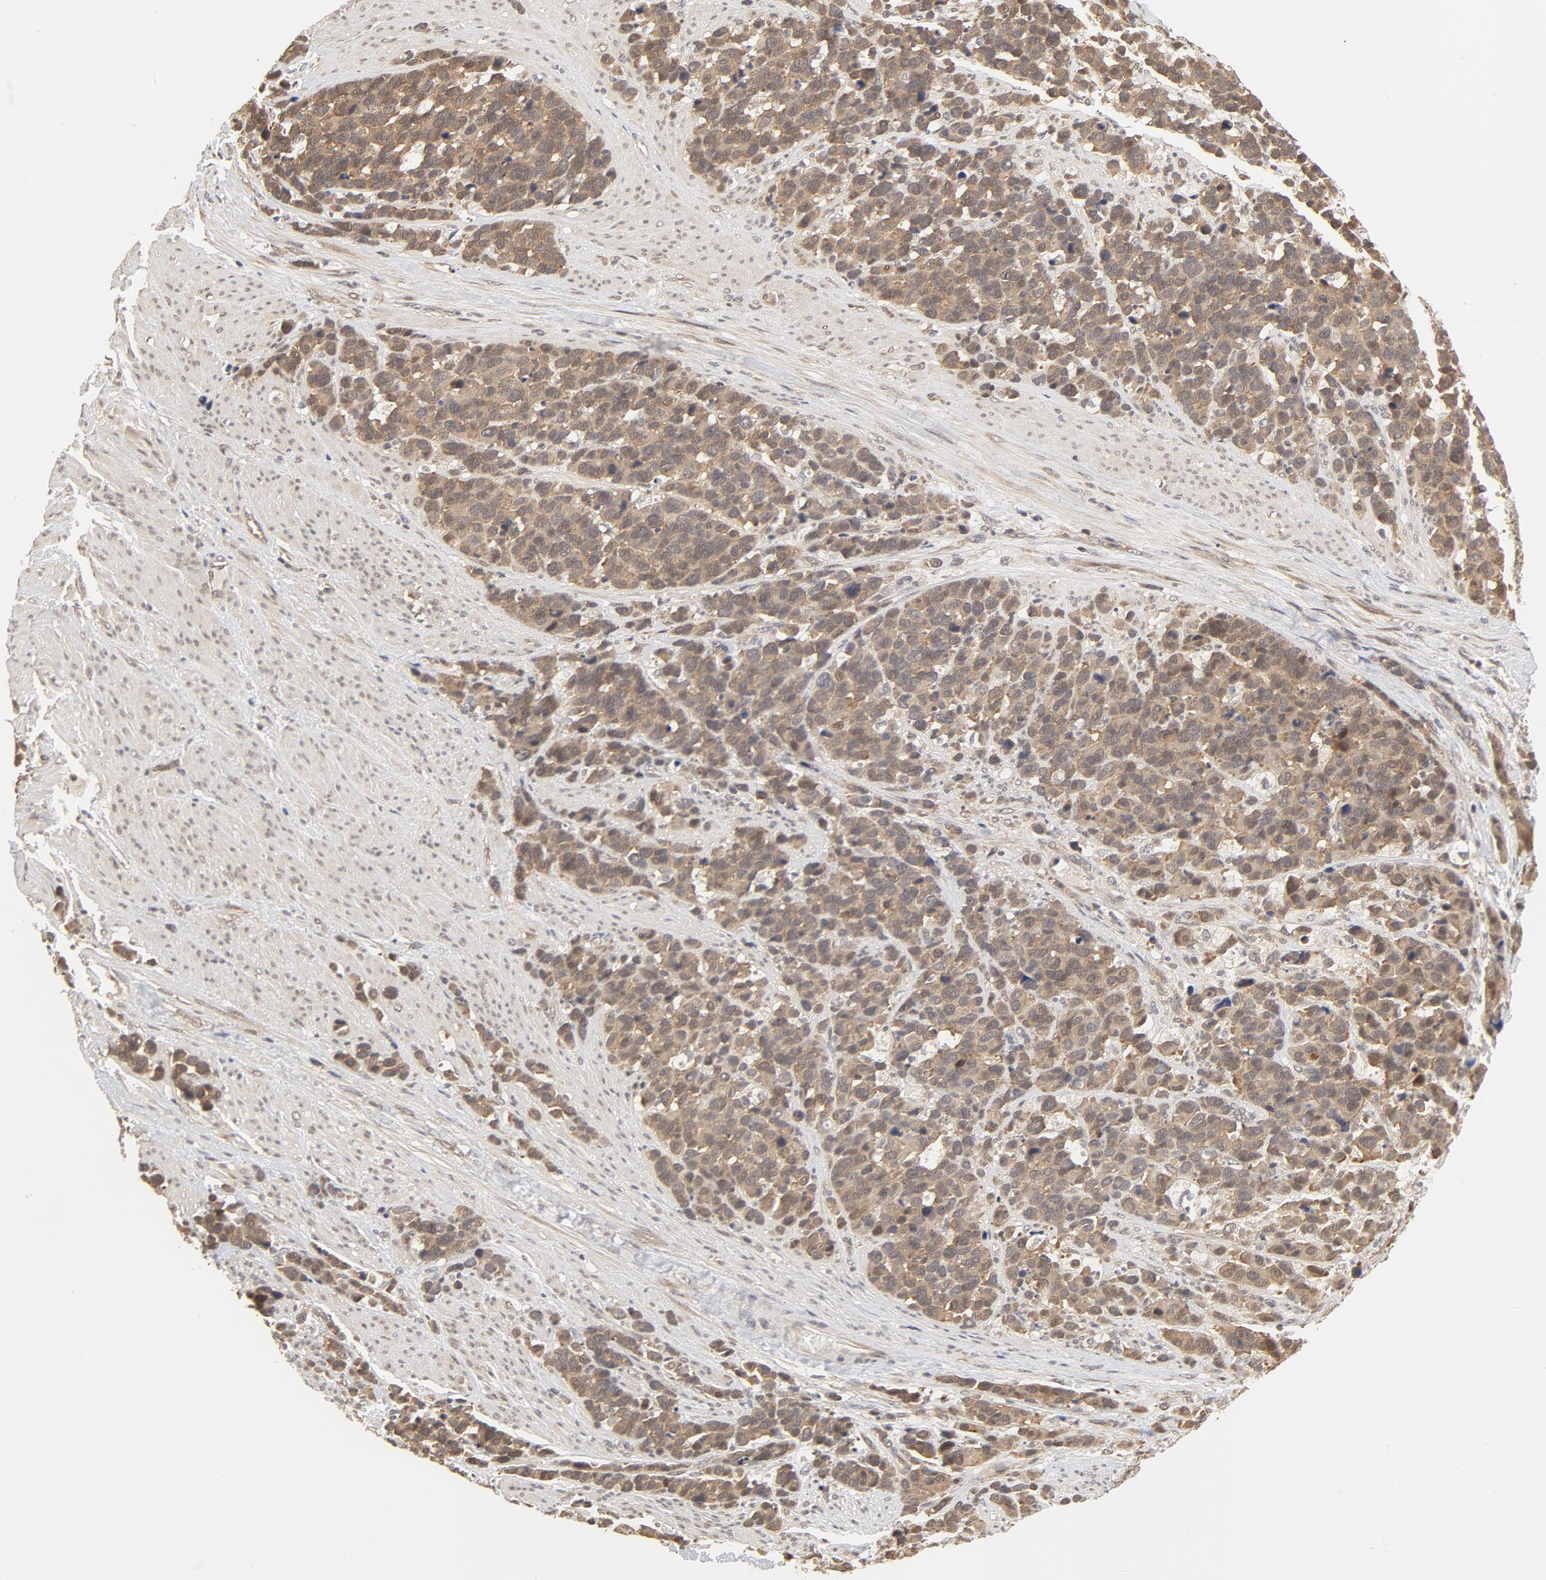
{"staining": {"intensity": "moderate", "quantity": ">75%", "location": "cytoplasmic/membranous,nuclear"}, "tissue": "stomach cancer", "cell_type": "Tumor cells", "image_type": "cancer", "snomed": [{"axis": "morphology", "description": "Adenocarcinoma, NOS"}, {"axis": "topography", "description": "Stomach, upper"}], "caption": "The micrograph reveals immunohistochemical staining of stomach cancer. There is moderate cytoplasmic/membranous and nuclear expression is seen in approximately >75% of tumor cells.", "gene": "NEDD8", "patient": {"sex": "male", "age": 71}}